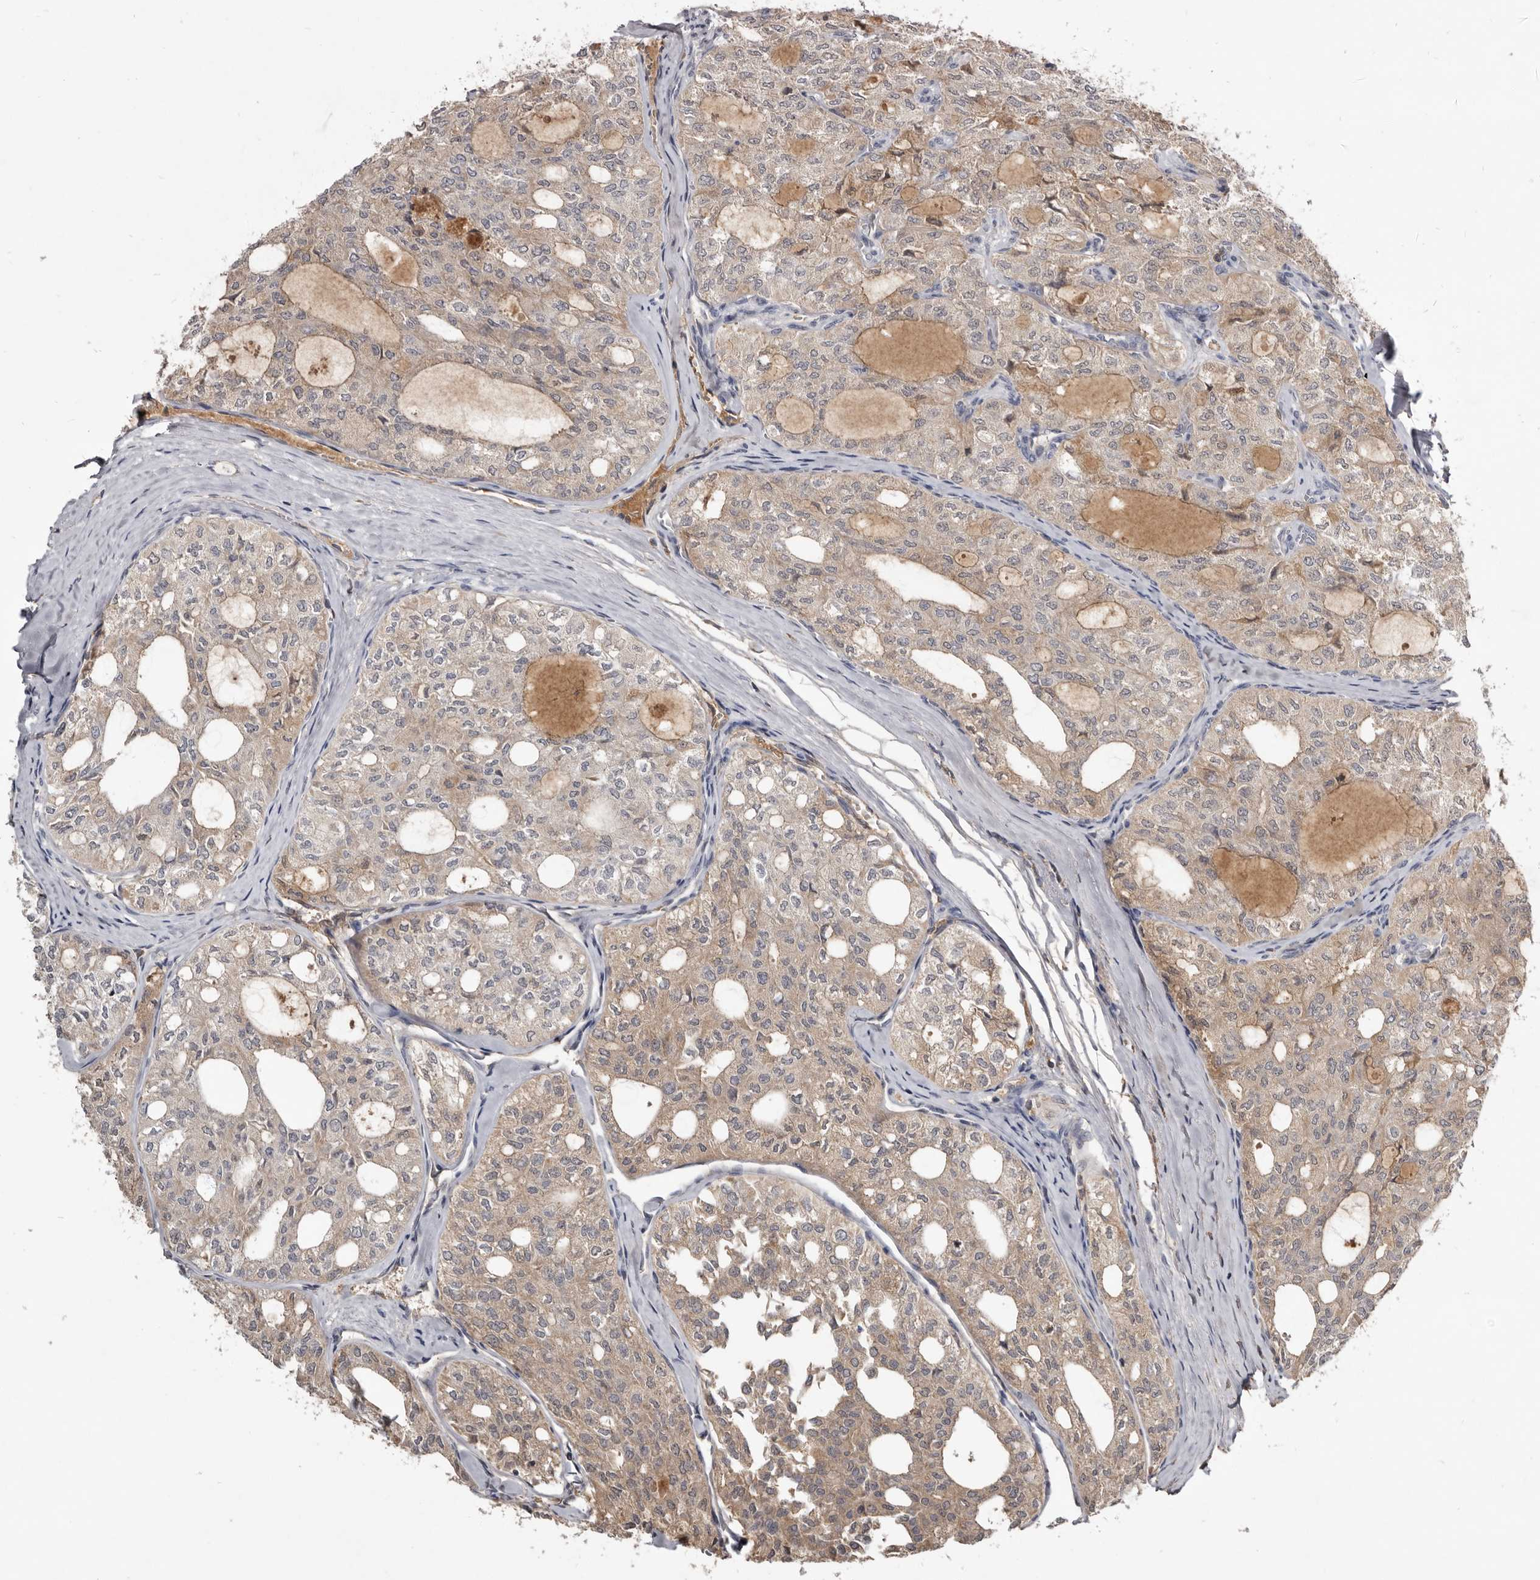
{"staining": {"intensity": "weak", "quantity": ">75%", "location": "cytoplasmic/membranous"}, "tissue": "thyroid cancer", "cell_type": "Tumor cells", "image_type": "cancer", "snomed": [{"axis": "morphology", "description": "Follicular adenoma carcinoma, NOS"}, {"axis": "topography", "description": "Thyroid gland"}], "caption": "High-magnification brightfield microscopy of follicular adenoma carcinoma (thyroid) stained with DAB (brown) and counterstained with hematoxylin (blue). tumor cells exhibit weak cytoplasmic/membranous staining is seen in about>75% of cells.", "gene": "TTC39A", "patient": {"sex": "male", "age": 75}}